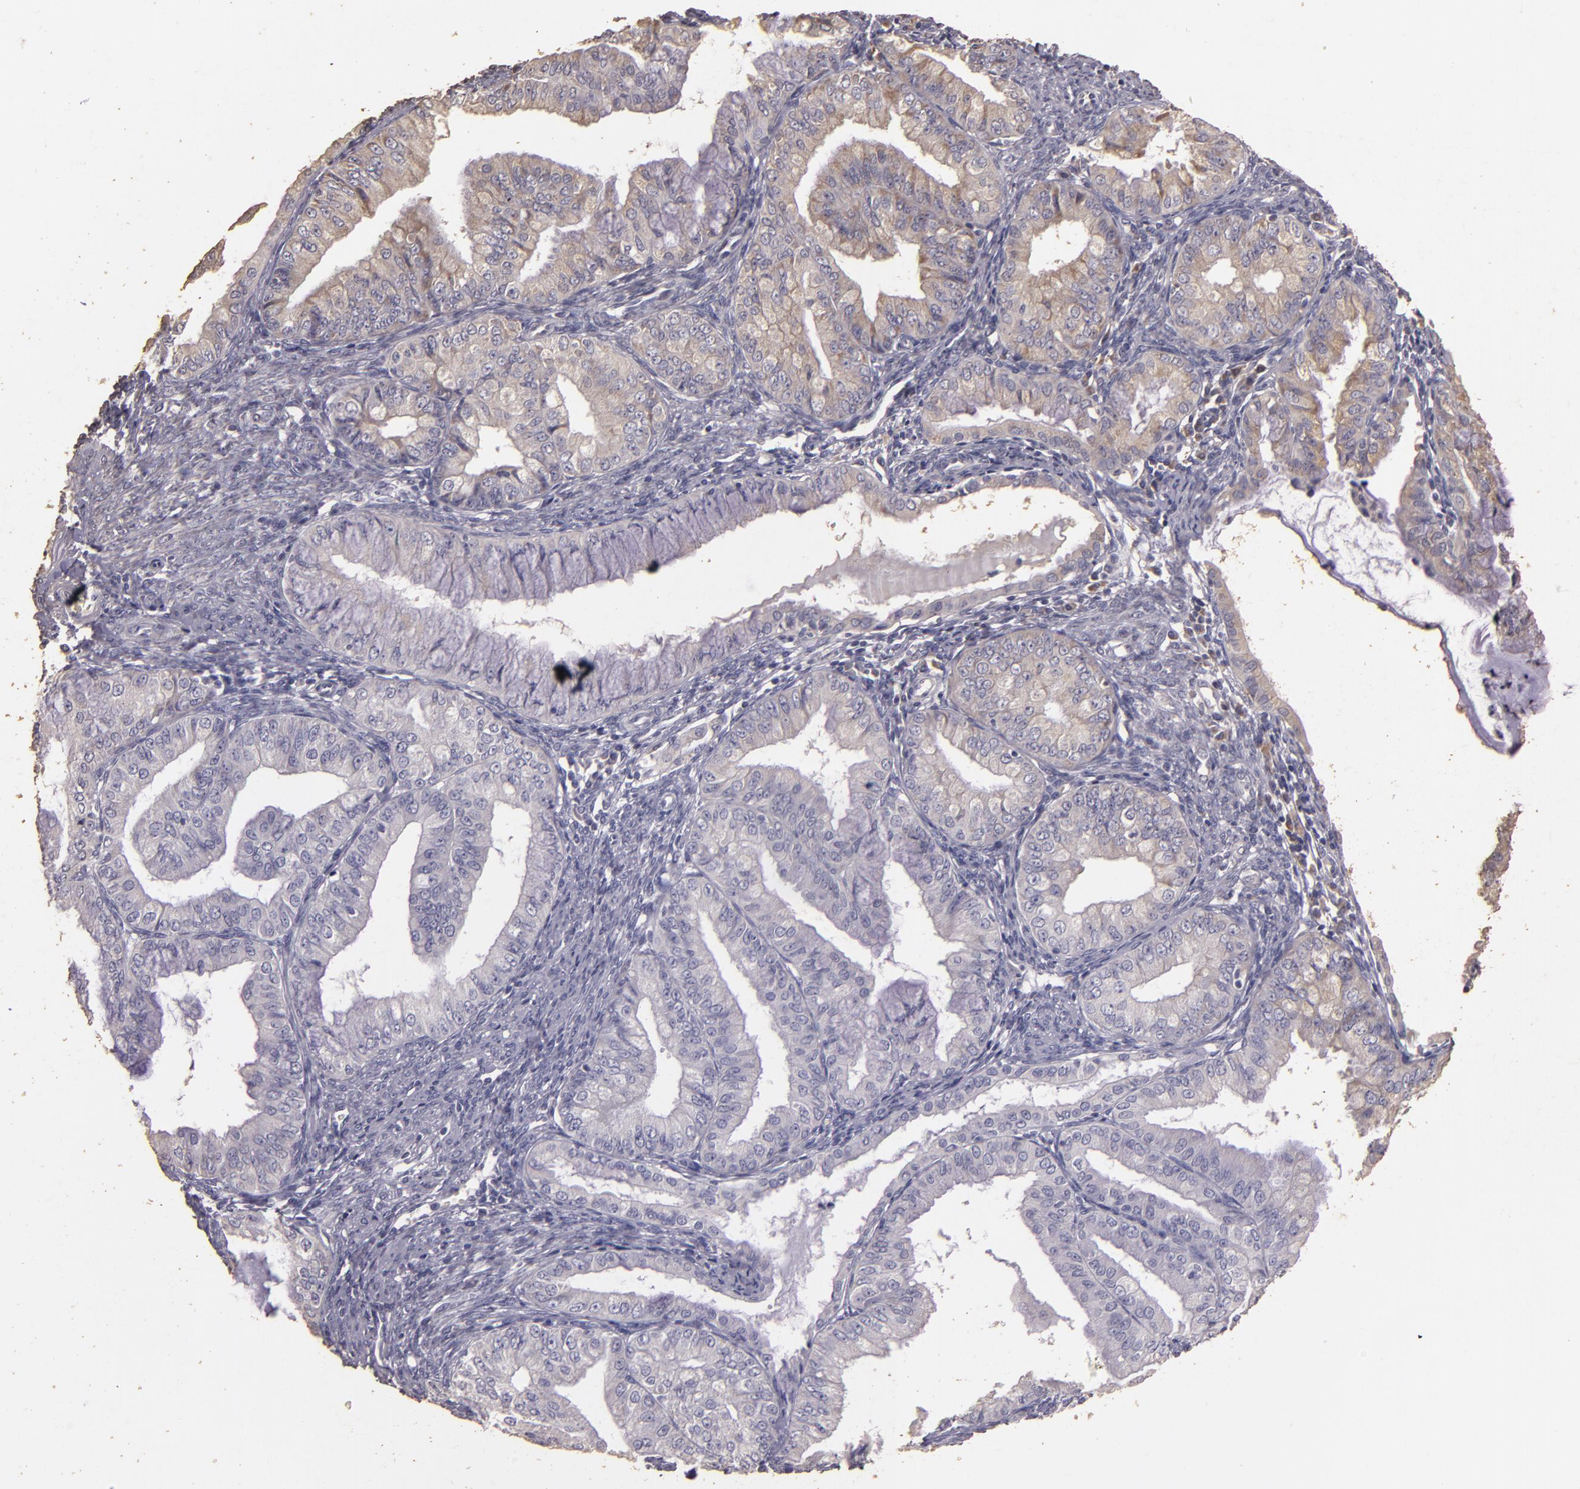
{"staining": {"intensity": "weak", "quantity": "25%-75%", "location": "cytoplasmic/membranous"}, "tissue": "endometrial cancer", "cell_type": "Tumor cells", "image_type": "cancer", "snomed": [{"axis": "morphology", "description": "Adenocarcinoma, NOS"}, {"axis": "topography", "description": "Endometrium"}], "caption": "Brown immunohistochemical staining in human endometrial adenocarcinoma exhibits weak cytoplasmic/membranous expression in approximately 25%-75% of tumor cells. The staining is performed using DAB (3,3'-diaminobenzidine) brown chromogen to label protein expression. The nuclei are counter-stained blue using hematoxylin.", "gene": "BCL2L13", "patient": {"sex": "female", "age": 76}}